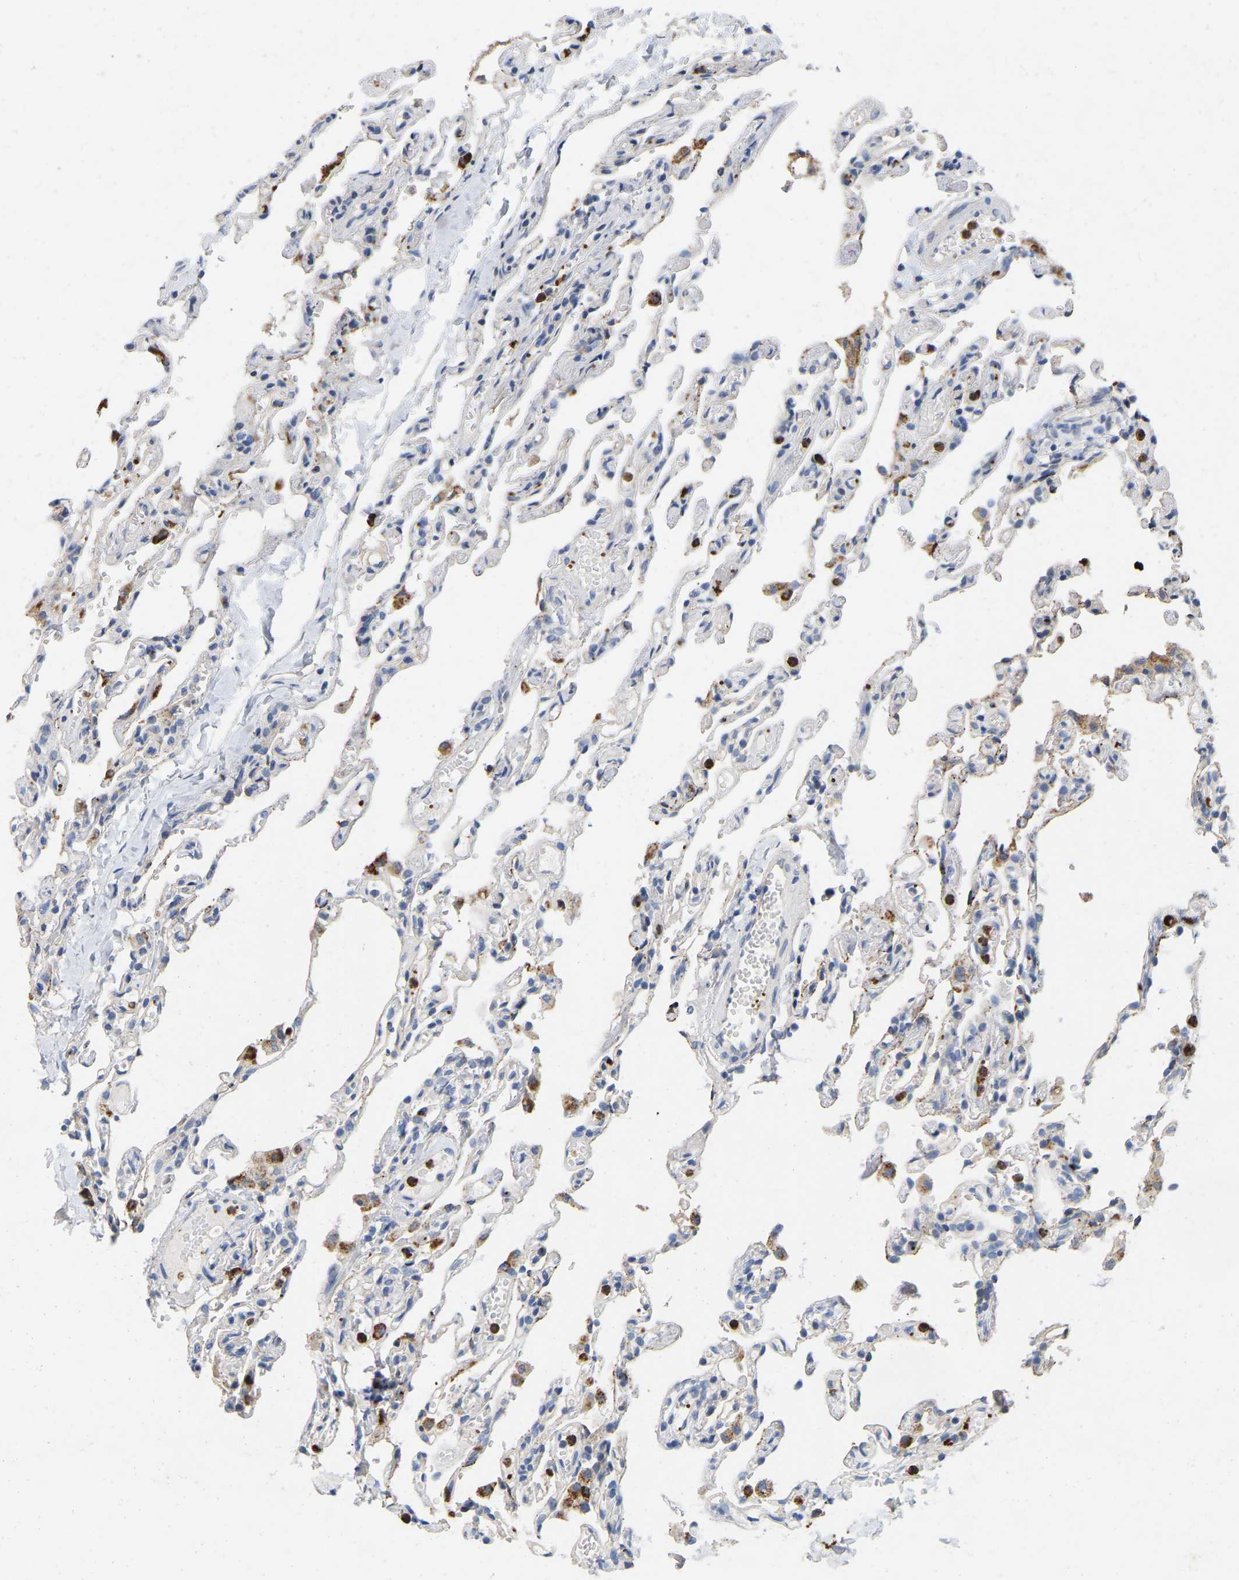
{"staining": {"intensity": "negative", "quantity": "none", "location": "none"}, "tissue": "lung", "cell_type": "Alveolar cells", "image_type": "normal", "snomed": [{"axis": "morphology", "description": "Normal tissue, NOS"}, {"axis": "topography", "description": "Lung"}], "caption": "The photomicrograph displays no significant positivity in alveolar cells of lung. The staining was performed using DAB to visualize the protein expression in brown, while the nuclei were stained in blue with hematoxylin (Magnification: 20x).", "gene": "RHEB", "patient": {"sex": "male", "age": 21}}